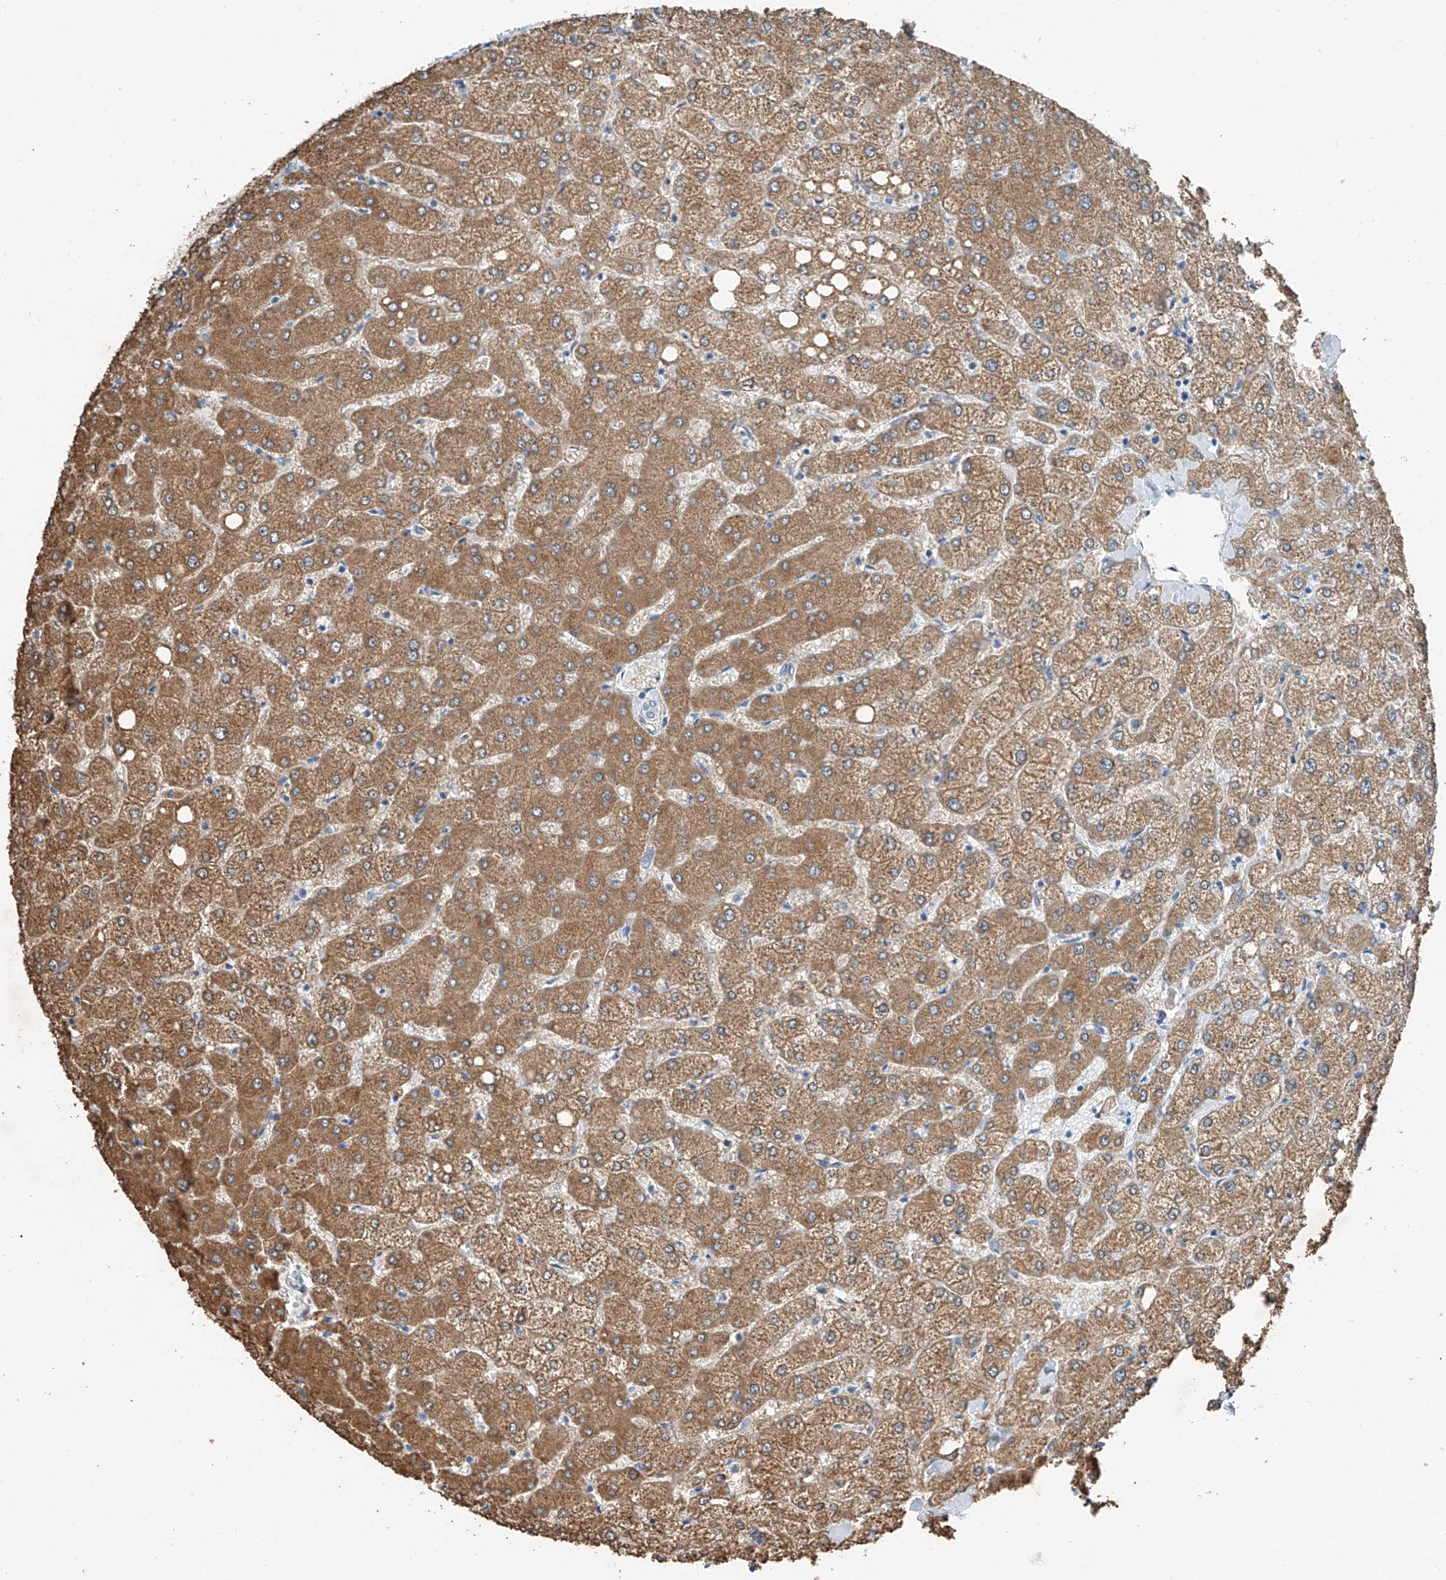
{"staining": {"intensity": "negative", "quantity": "none", "location": "none"}, "tissue": "liver", "cell_type": "Cholangiocytes", "image_type": "normal", "snomed": [{"axis": "morphology", "description": "Normal tissue, NOS"}, {"axis": "topography", "description": "Liver"}], "caption": "Benign liver was stained to show a protein in brown. There is no significant staining in cholangiocytes. (Brightfield microscopy of DAB IHC at high magnification).", "gene": "MDGA1", "patient": {"sex": "female", "age": 54}}